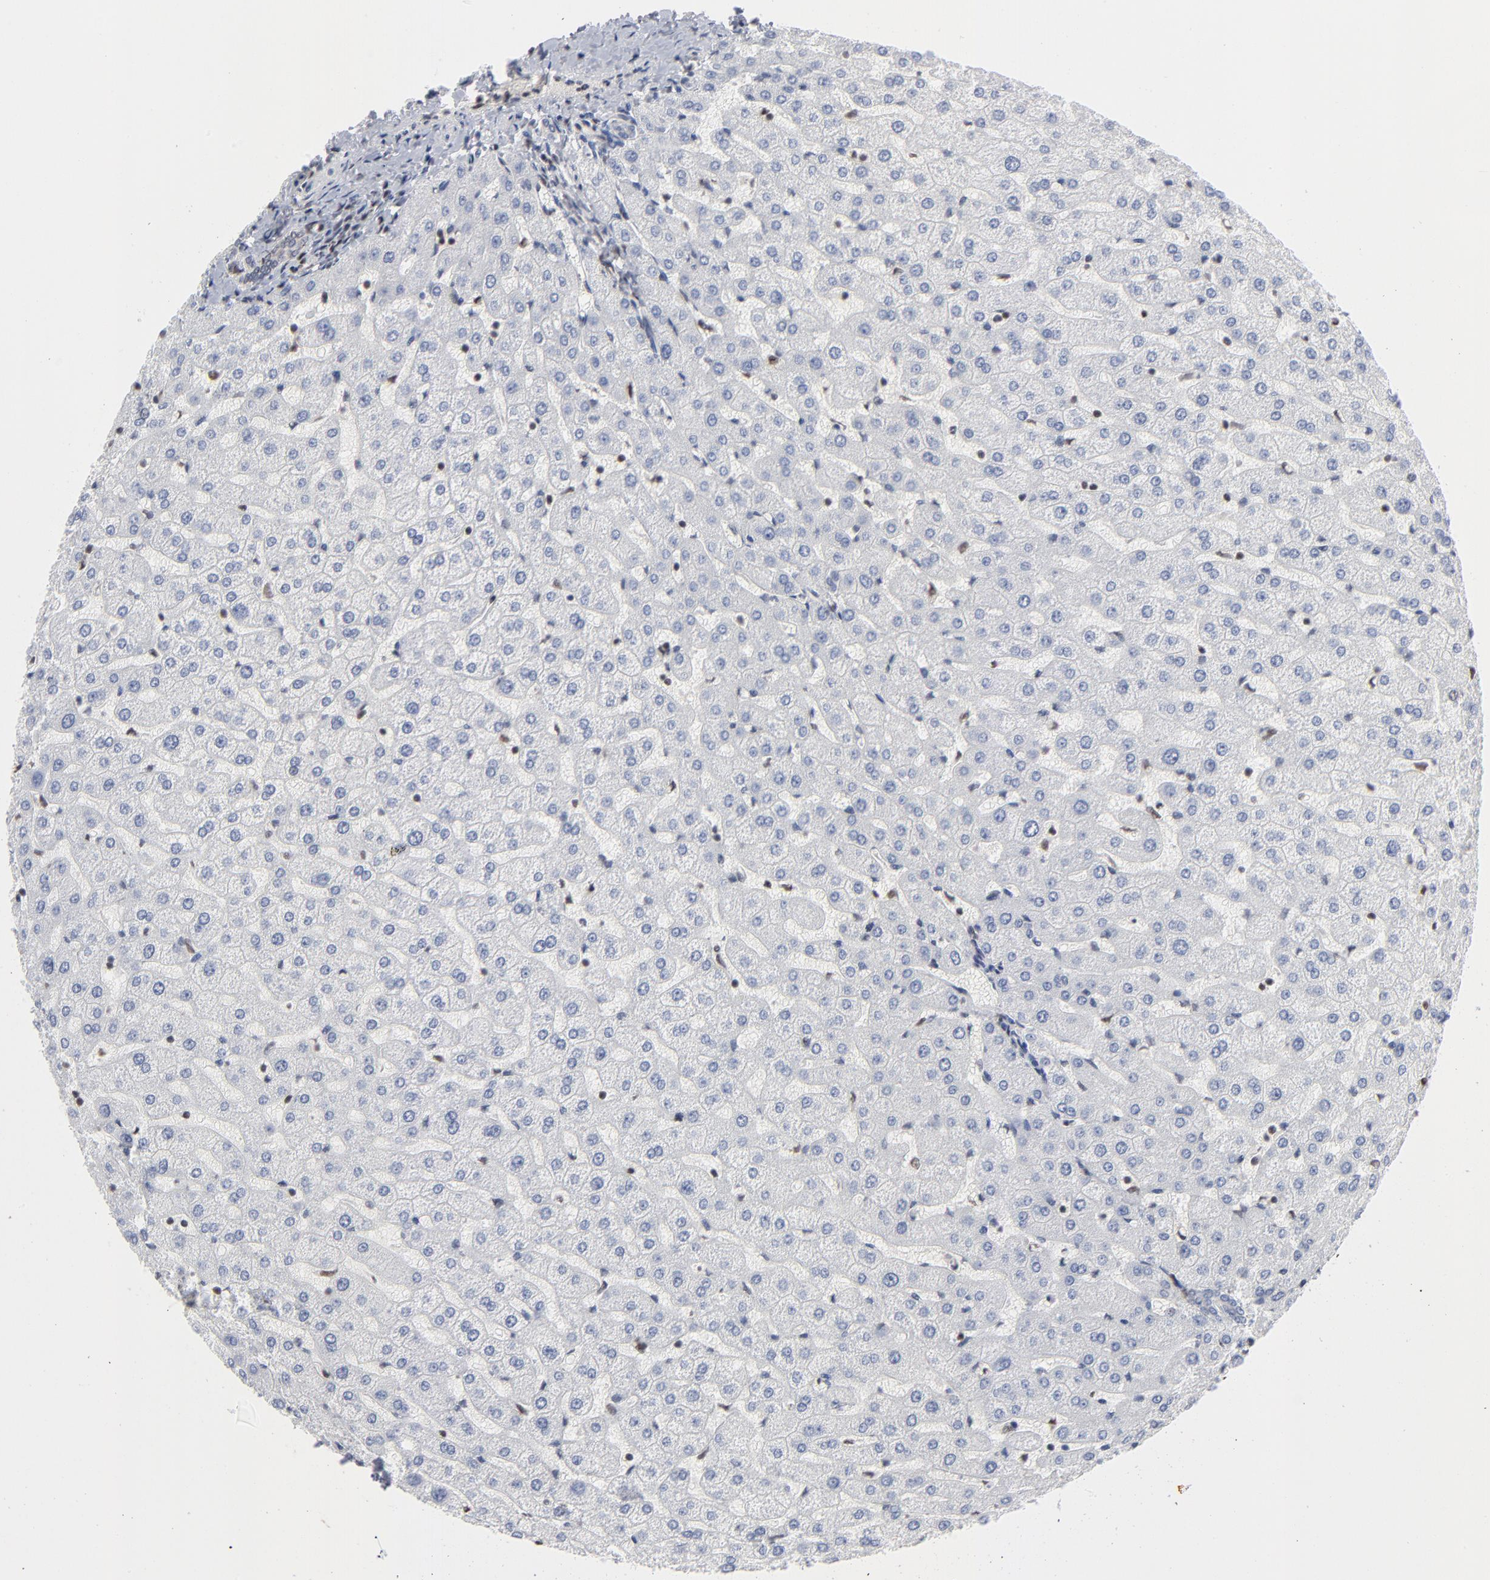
{"staining": {"intensity": "negative", "quantity": "none", "location": "none"}, "tissue": "liver", "cell_type": "Cholangiocytes", "image_type": "normal", "snomed": [{"axis": "morphology", "description": "Normal tissue, NOS"}, {"axis": "morphology", "description": "Fibrosis, NOS"}, {"axis": "topography", "description": "Liver"}], "caption": "Immunohistochemical staining of normal liver shows no significant staining in cholangiocytes. The staining is performed using DAB (3,3'-diaminobenzidine) brown chromogen with nuclei counter-stained in using hematoxylin.", "gene": "MAX", "patient": {"sex": "female", "age": 29}}